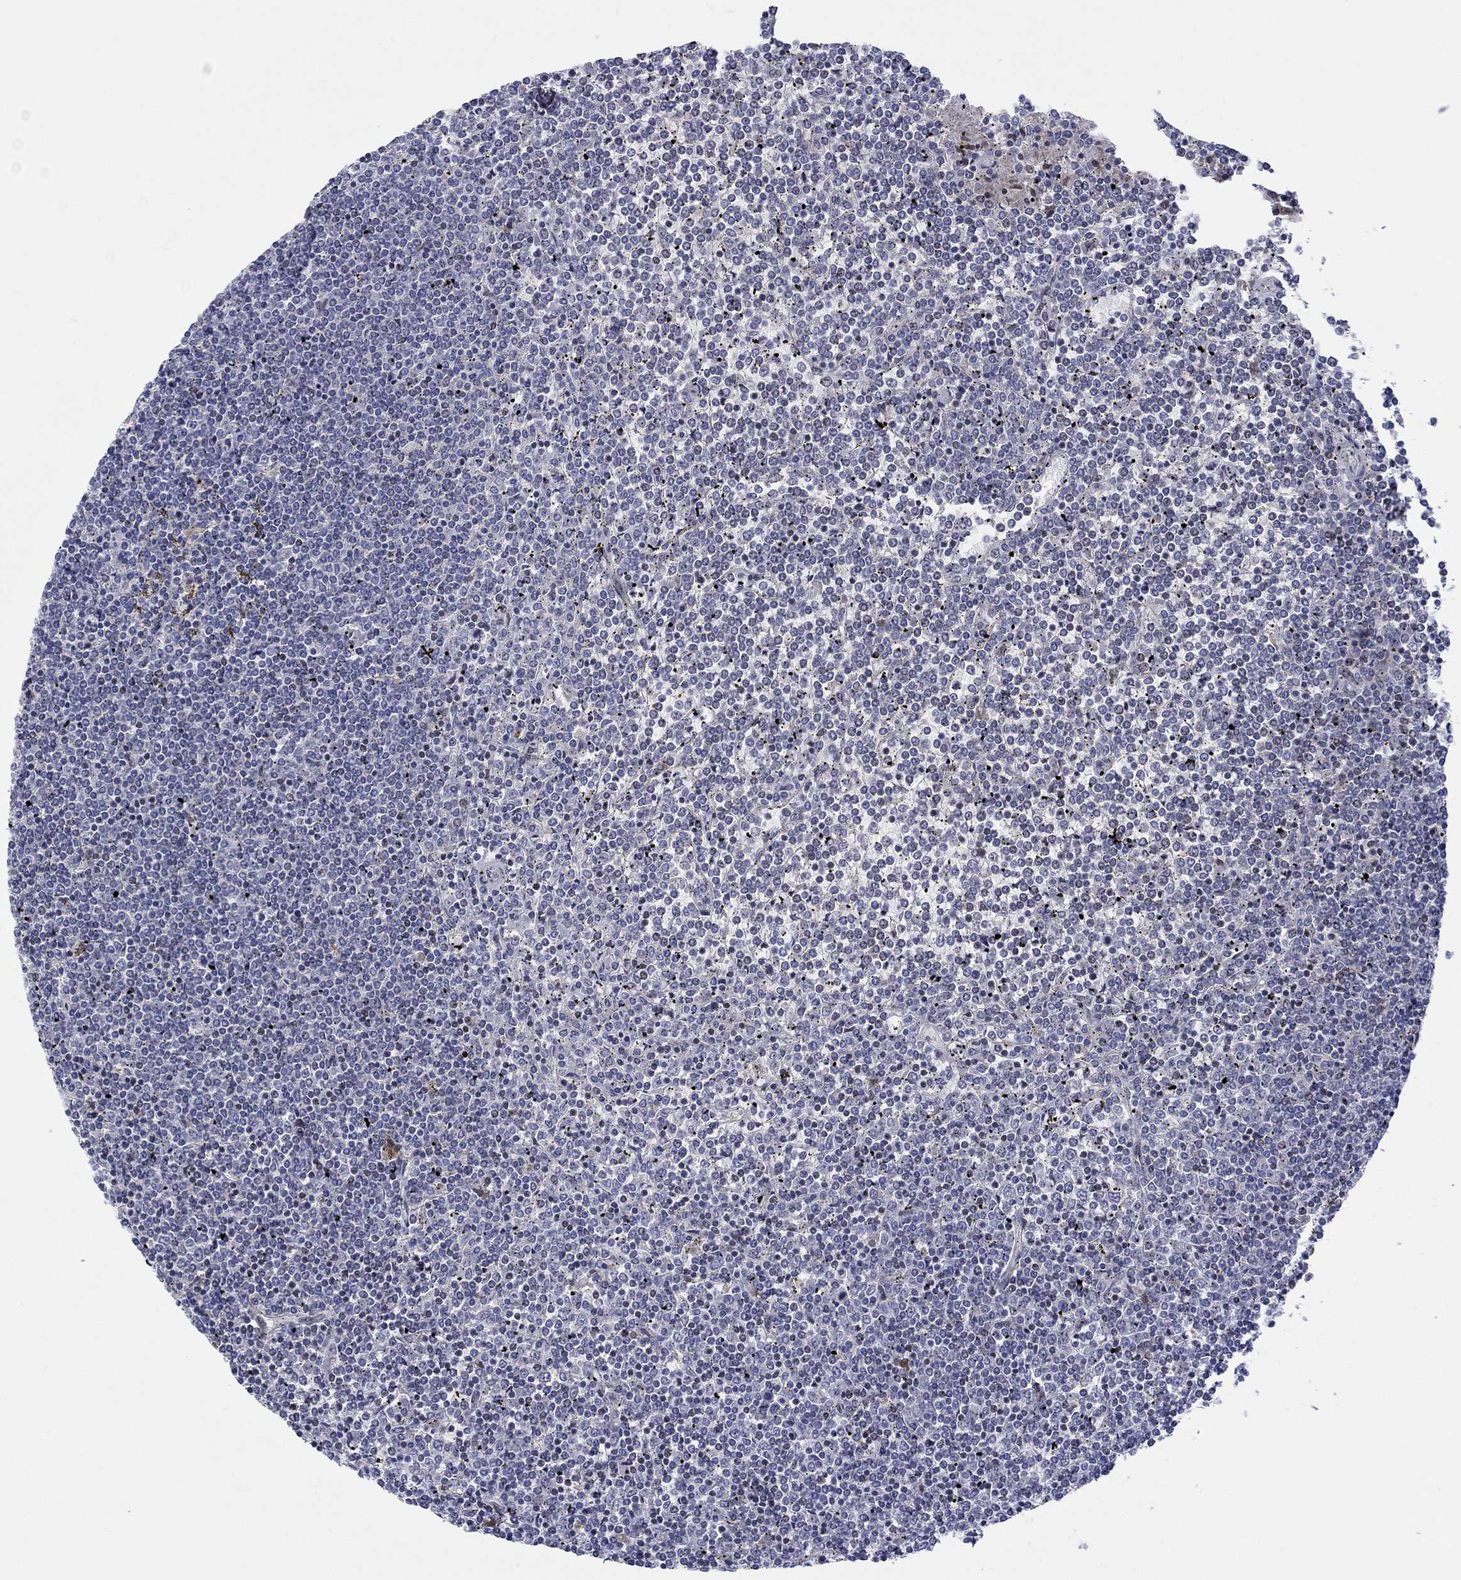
{"staining": {"intensity": "negative", "quantity": "none", "location": "none"}, "tissue": "lymphoma", "cell_type": "Tumor cells", "image_type": "cancer", "snomed": [{"axis": "morphology", "description": "Malignant lymphoma, non-Hodgkin's type, Low grade"}, {"axis": "topography", "description": "Spleen"}], "caption": "The histopathology image reveals no significant staining in tumor cells of malignant lymphoma, non-Hodgkin's type (low-grade).", "gene": "ARHGAP36", "patient": {"sex": "female", "age": 19}}